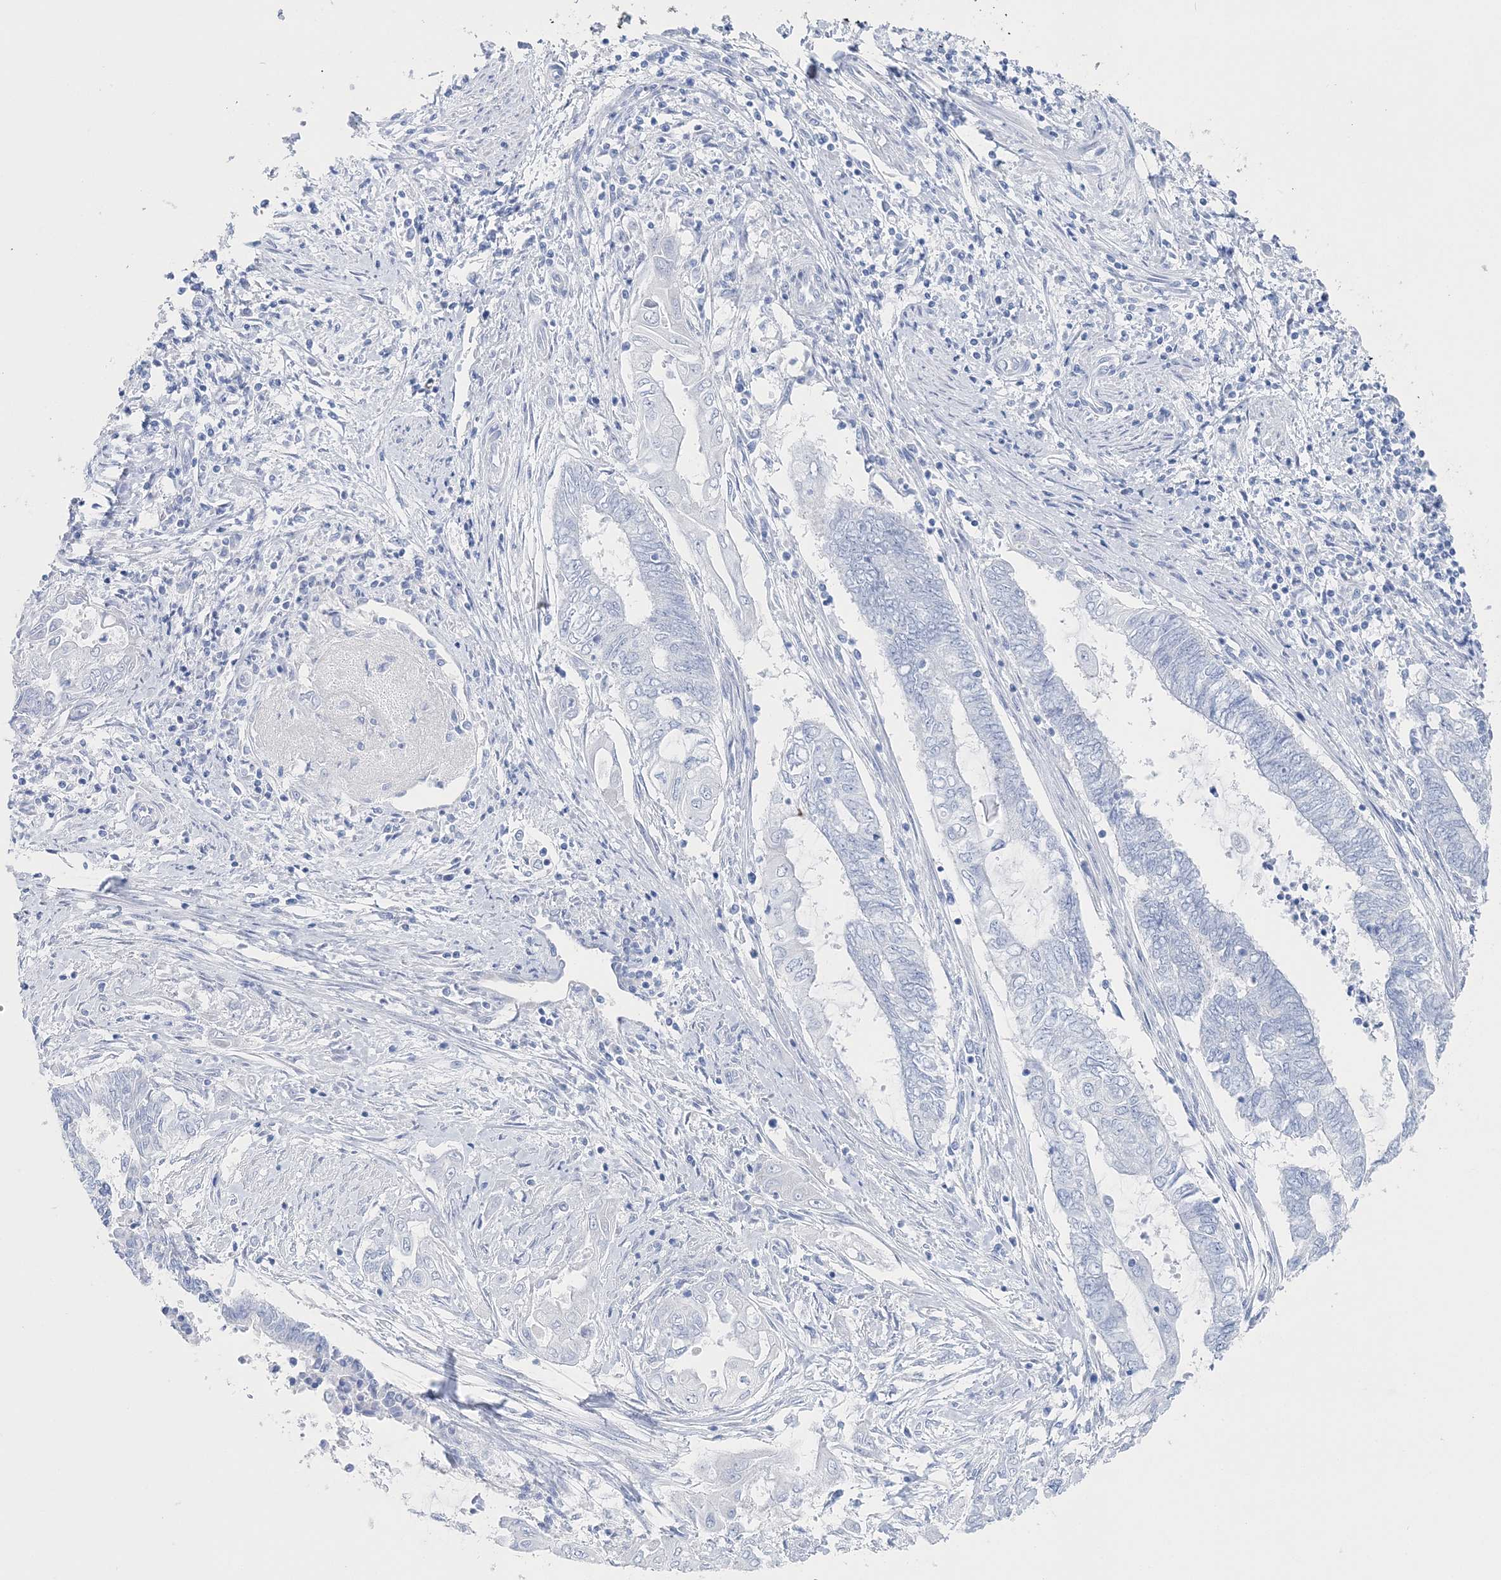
{"staining": {"intensity": "negative", "quantity": "none", "location": "none"}, "tissue": "endometrial cancer", "cell_type": "Tumor cells", "image_type": "cancer", "snomed": [{"axis": "morphology", "description": "Adenocarcinoma, NOS"}, {"axis": "topography", "description": "Uterus"}, {"axis": "topography", "description": "Endometrium"}], "caption": "DAB (3,3'-diaminobenzidine) immunohistochemical staining of adenocarcinoma (endometrial) exhibits no significant positivity in tumor cells.", "gene": "TSPYL6", "patient": {"sex": "female", "age": 70}}